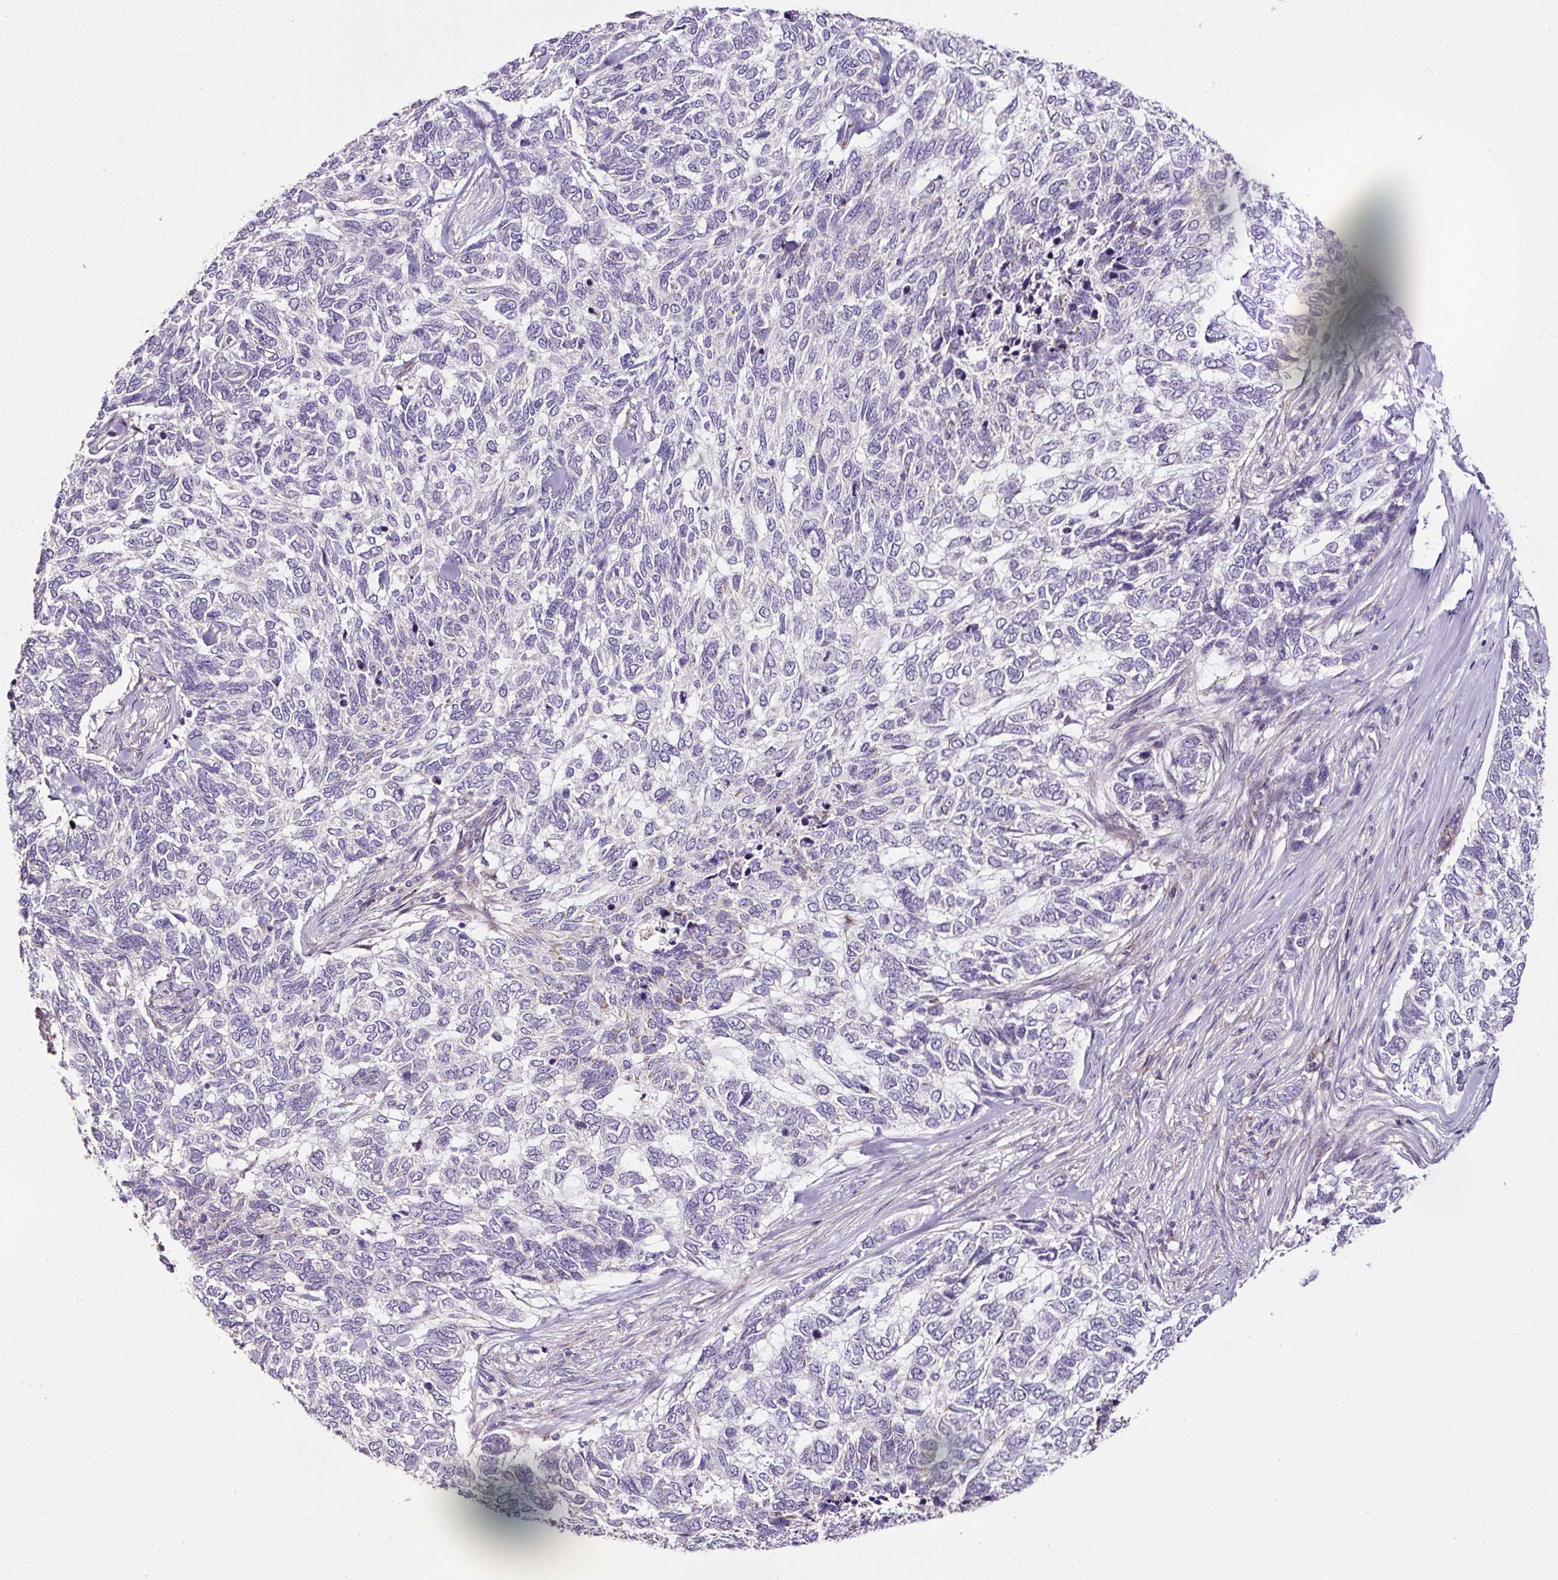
{"staining": {"intensity": "negative", "quantity": "none", "location": "none"}, "tissue": "skin cancer", "cell_type": "Tumor cells", "image_type": "cancer", "snomed": [{"axis": "morphology", "description": "Basal cell carcinoma"}, {"axis": "topography", "description": "Skin"}], "caption": "Tumor cells show no significant expression in skin cancer.", "gene": "HPS4", "patient": {"sex": "female", "age": 65}}